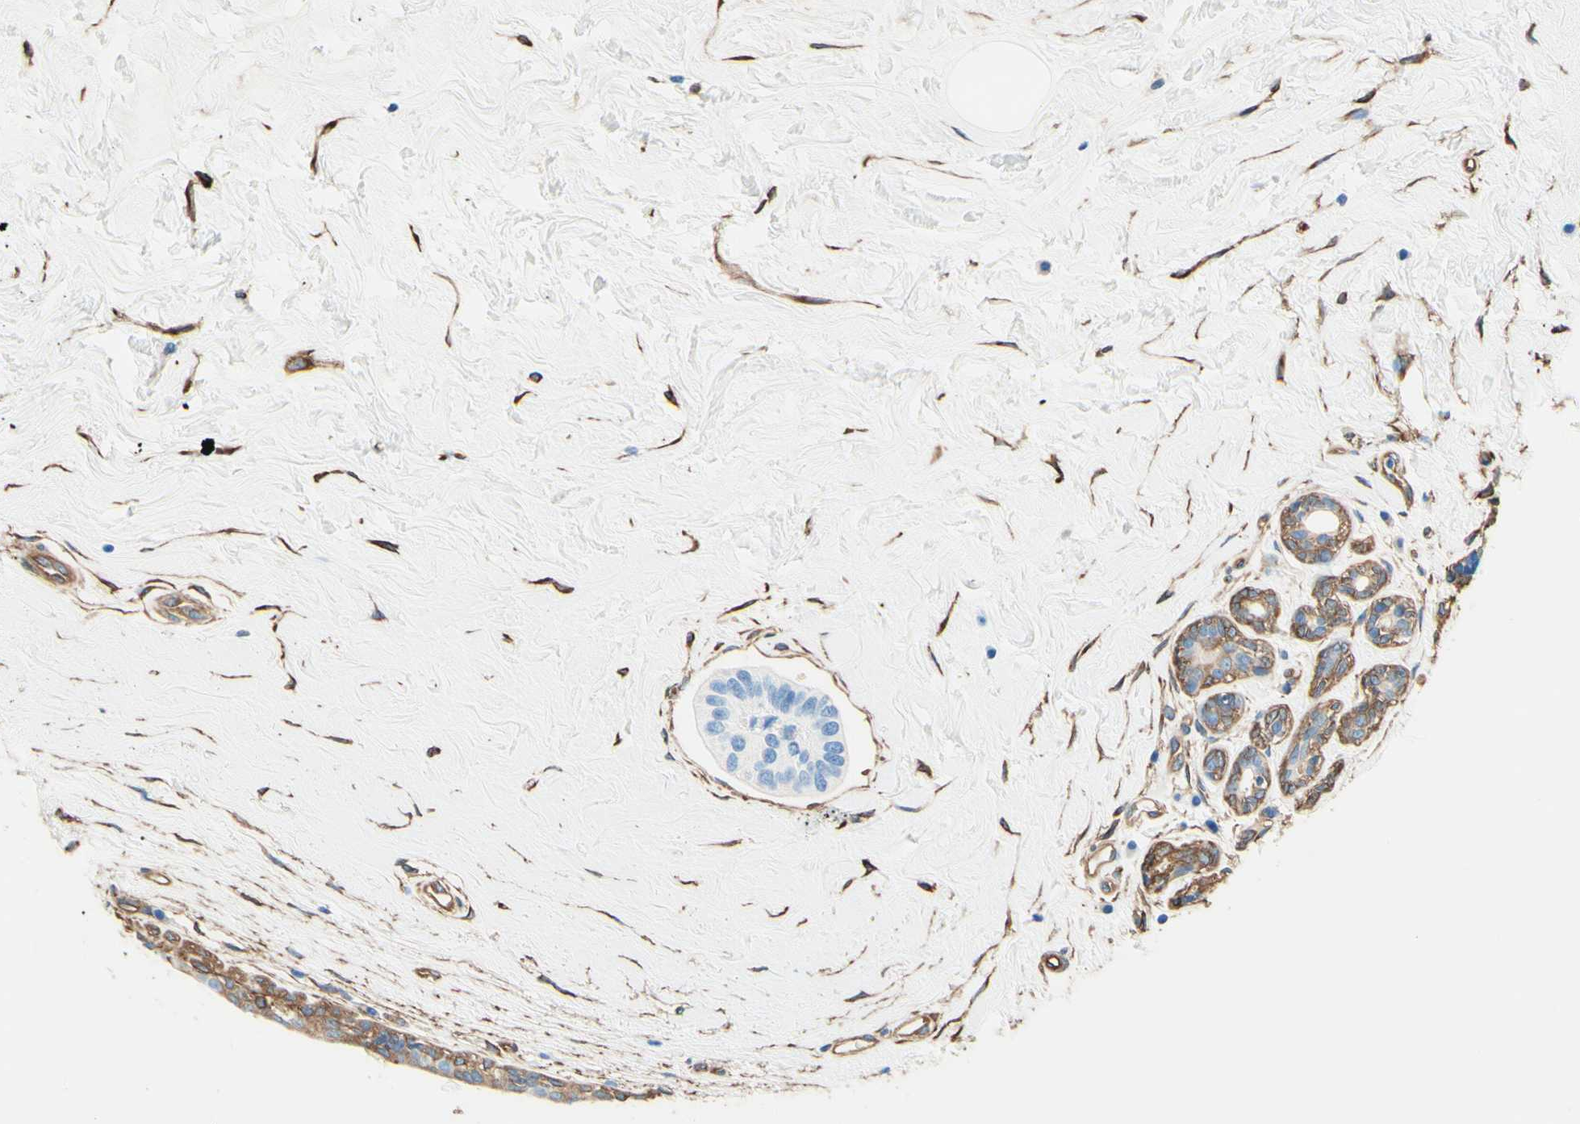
{"staining": {"intensity": "negative", "quantity": "none", "location": "none"}, "tissue": "breast cancer", "cell_type": "Tumor cells", "image_type": "cancer", "snomed": [{"axis": "morphology", "description": "Normal tissue, NOS"}, {"axis": "morphology", "description": "Duct carcinoma"}, {"axis": "topography", "description": "Breast"}], "caption": "This is an immunohistochemistry (IHC) image of breast cancer (intraductal carcinoma). There is no positivity in tumor cells.", "gene": "DPYSL3", "patient": {"sex": "female", "age": 39}}